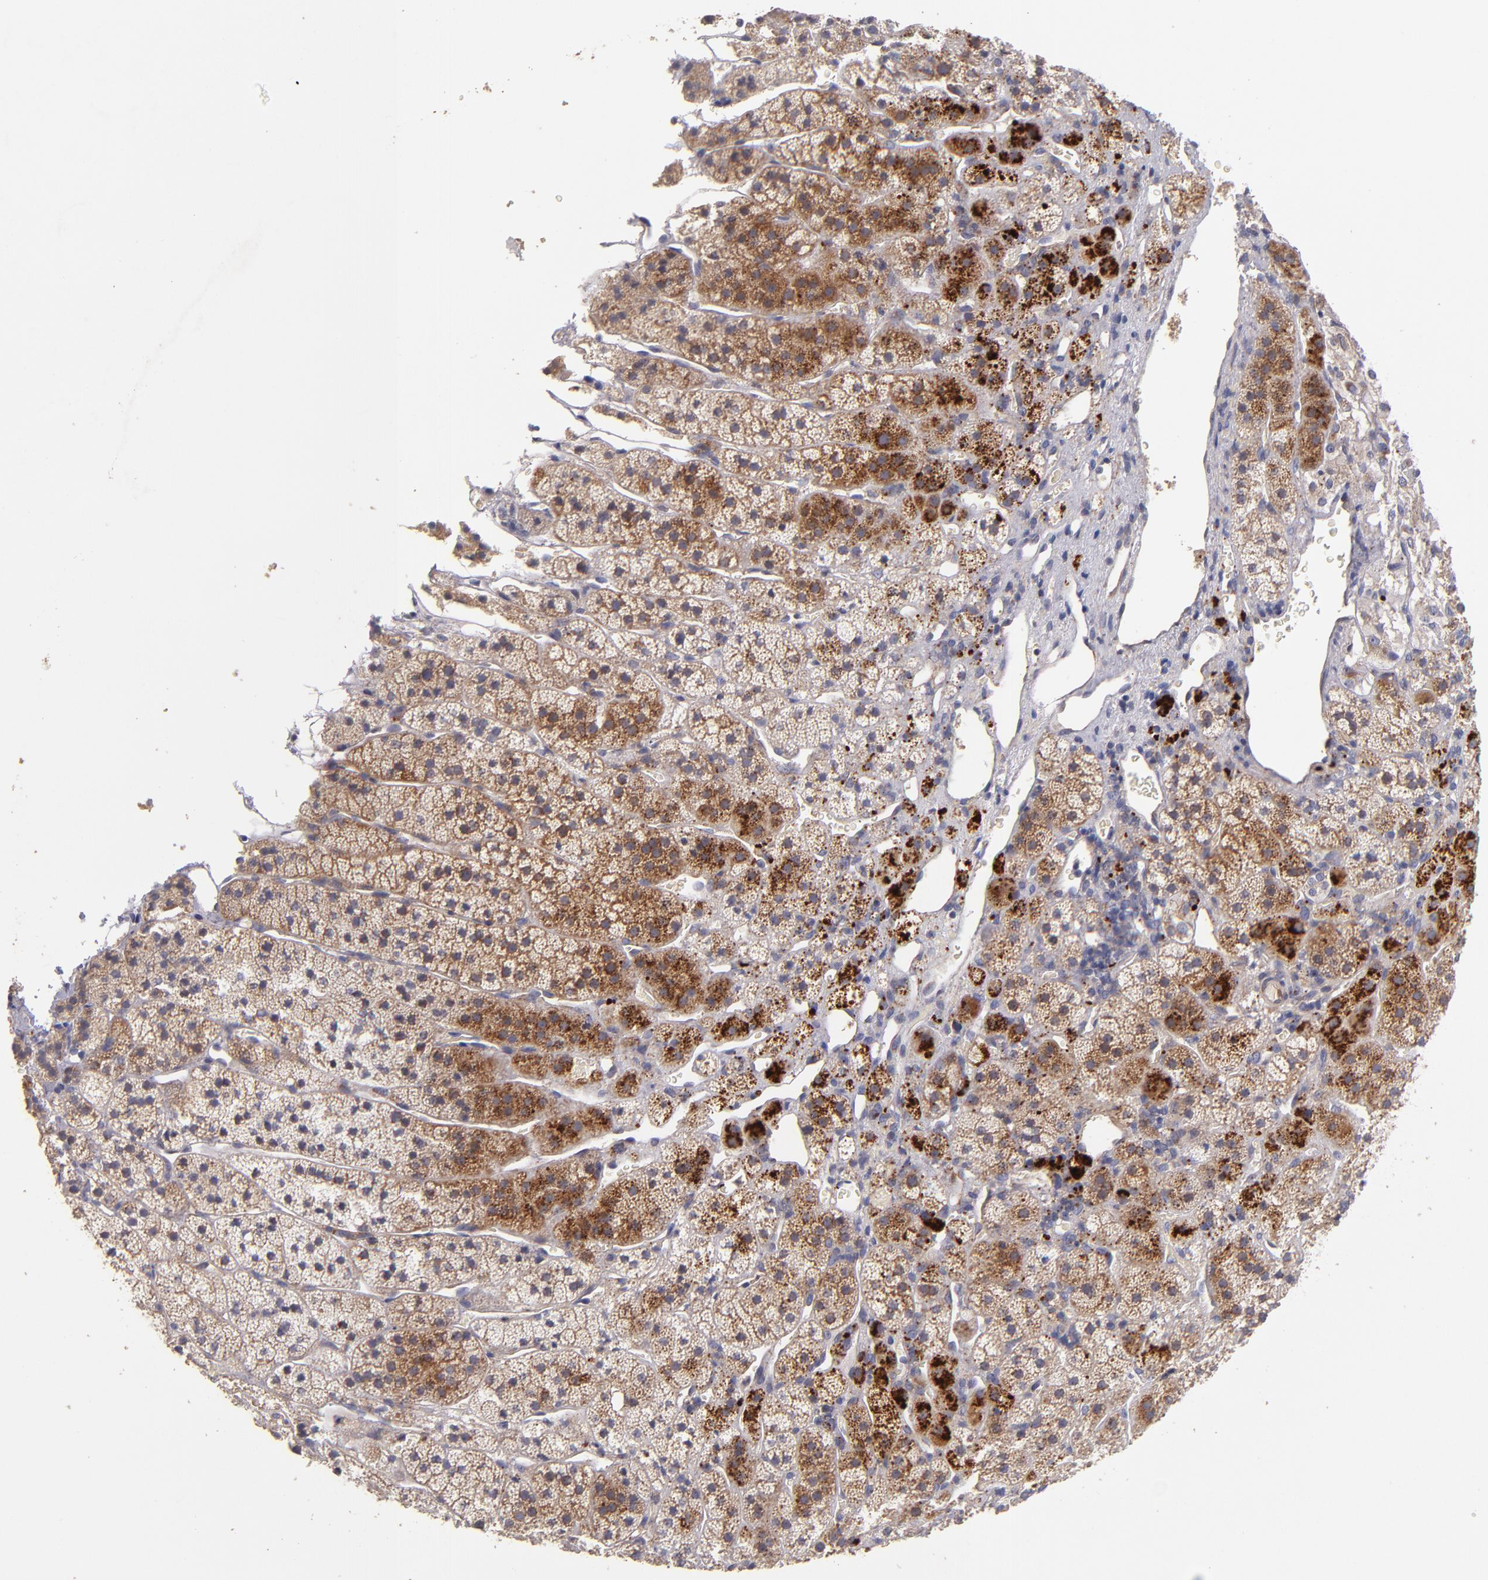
{"staining": {"intensity": "strong", "quantity": ">75%", "location": "cytoplasmic/membranous"}, "tissue": "adrenal gland", "cell_type": "Glandular cells", "image_type": "normal", "snomed": [{"axis": "morphology", "description": "Normal tissue, NOS"}, {"axis": "topography", "description": "Adrenal gland"}], "caption": "Brown immunohistochemical staining in unremarkable human adrenal gland shows strong cytoplasmic/membranous positivity in approximately >75% of glandular cells. (Brightfield microscopy of DAB IHC at high magnification).", "gene": "MAGEE1", "patient": {"sex": "female", "age": 44}}